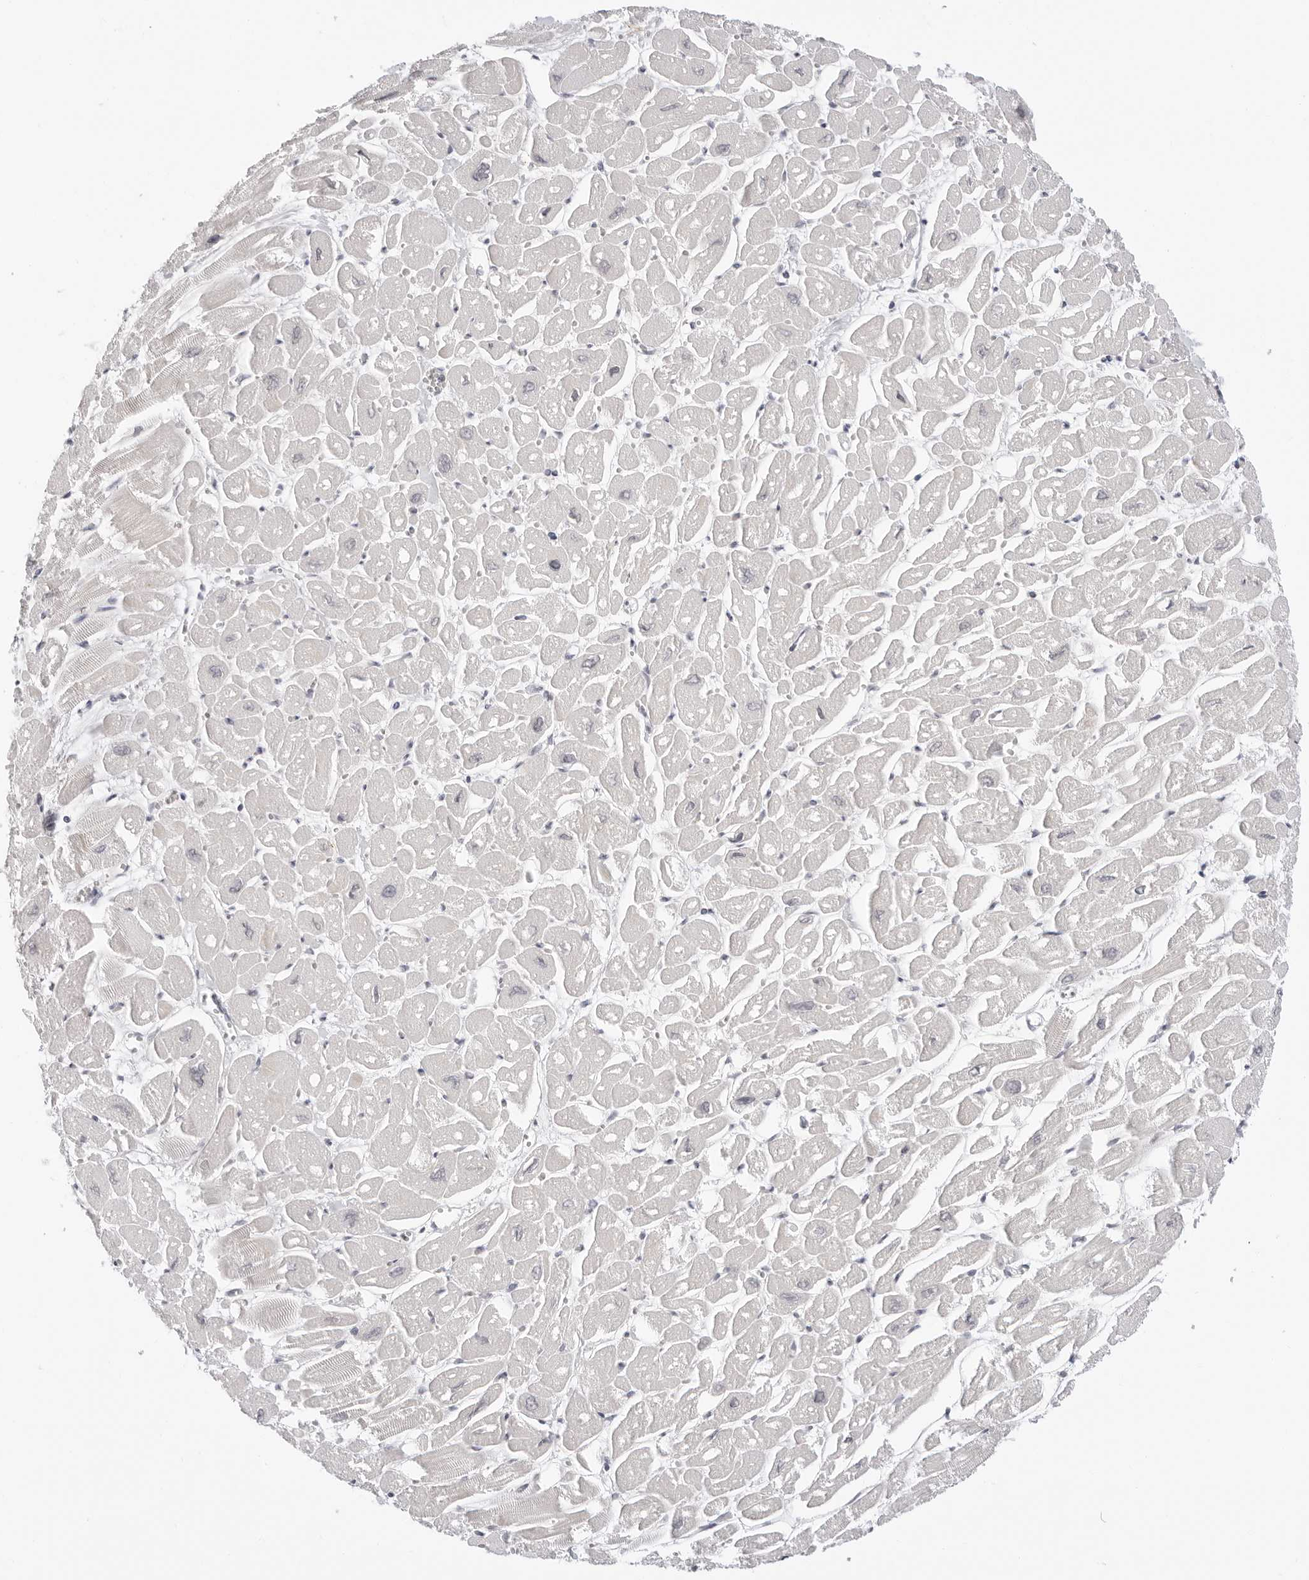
{"staining": {"intensity": "moderate", "quantity": "25%-75%", "location": "cytoplasmic/membranous"}, "tissue": "heart muscle", "cell_type": "Cardiomyocytes", "image_type": "normal", "snomed": [{"axis": "morphology", "description": "Normal tissue, NOS"}, {"axis": "topography", "description": "Heart"}], "caption": "This image shows IHC staining of normal human heart muscle, with medium moderate cytoplasmic/membranous positivity in about 25%-75% of cardiomyocytes.", "gene": "MSH6", "patient": {"sex": "male", "age": 54}}